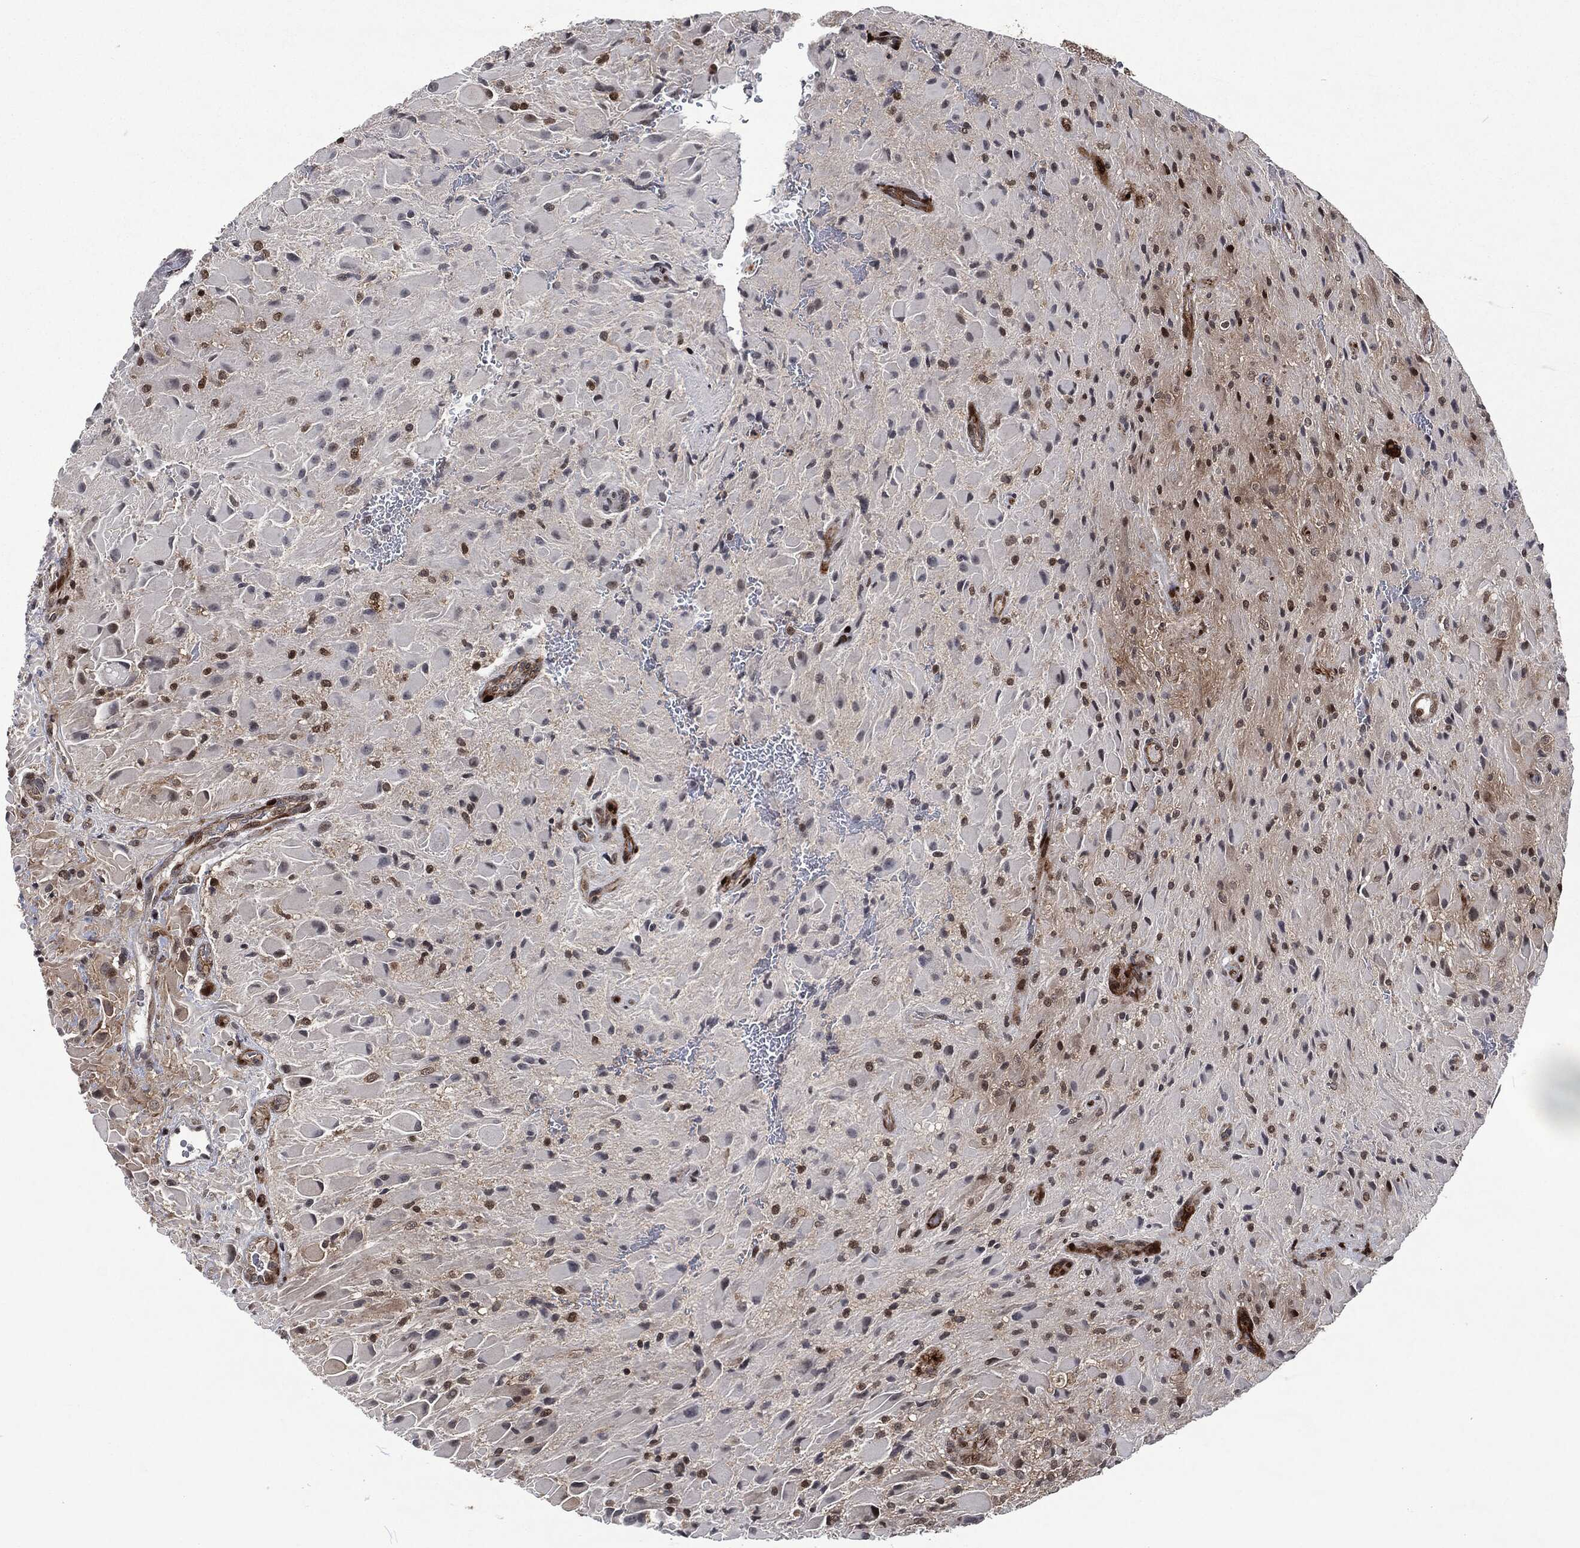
{"staining": {"intensity": "moderate", "quantity": "<25%", "location": "nuclear"}, "tissue": "glioma", "cell_type": "Tumor cells", "image_type": "cancer", "snomed": [{"axis": "morphology", "description": "Glioma, malignant, High grade"}, {"axis": "topography", "description": "Cerebral cortex"}], "caption": "Immunohistochemistry (IHC) of human malignant glioma (high-grade) displays low levels of moderate nuclear positivity in about <25% of tumor cells.", "gene": "EGFR", "patient": {"sex": "male", "age": 35}}